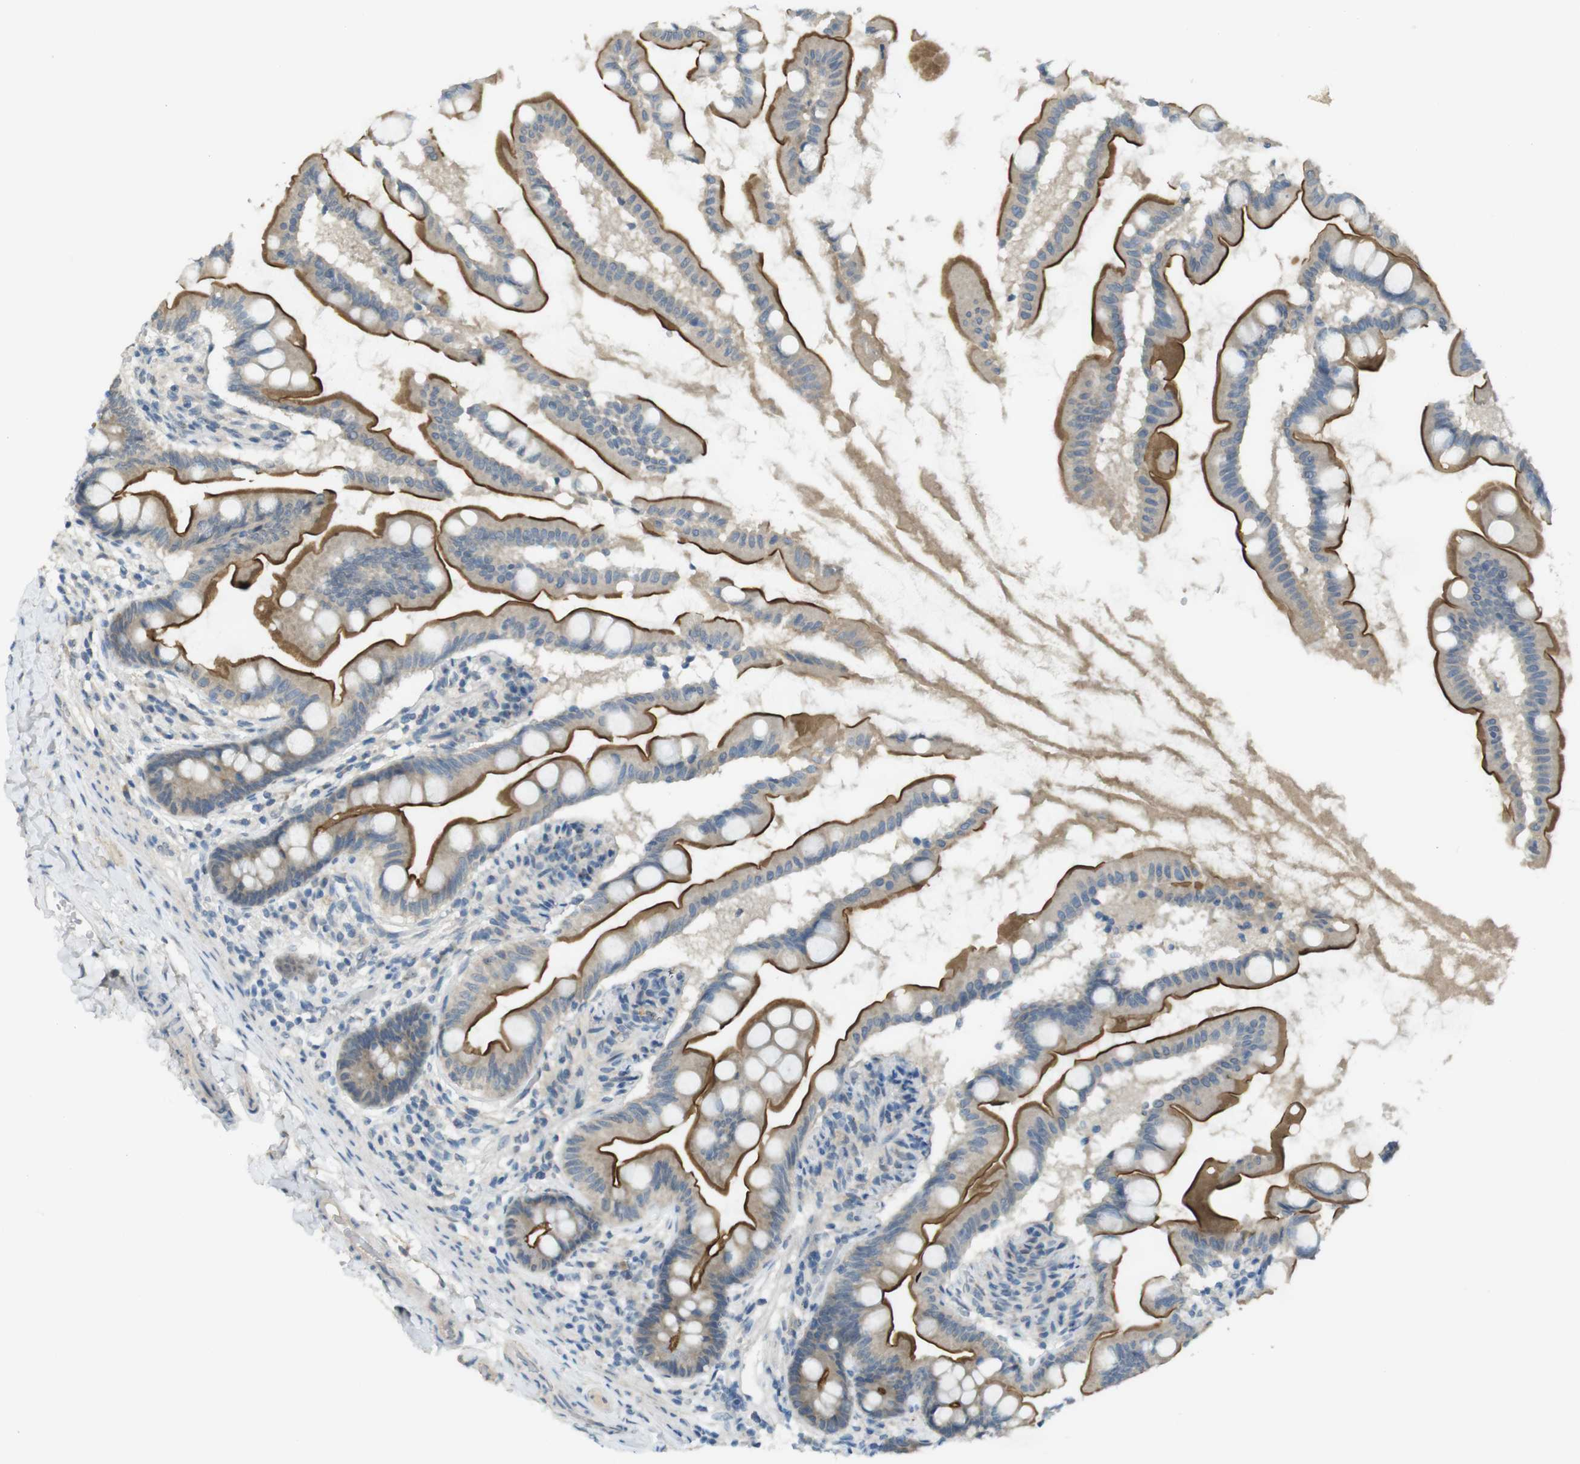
{"staining": {"intensity": "moderate", "quantity": ">75%", "location": "cytoplasmic/membranous"}, "tissue": "small intestine", "cell_type": "Glandular cells", "image_type": "normal", "snomed": [{"axis": "morphology", "description": "Normal tissue, NOS"}, {"axis": "topography", "description": "Small intestine"}], "caption": "Glandular cells reveal medium levels of moderate cytoplasmic/membranous staining in approximately >75% of cells in unremarkable human small intestine.", "gene": "UGT8", "patient": {"sex": "female", "age": 56}}